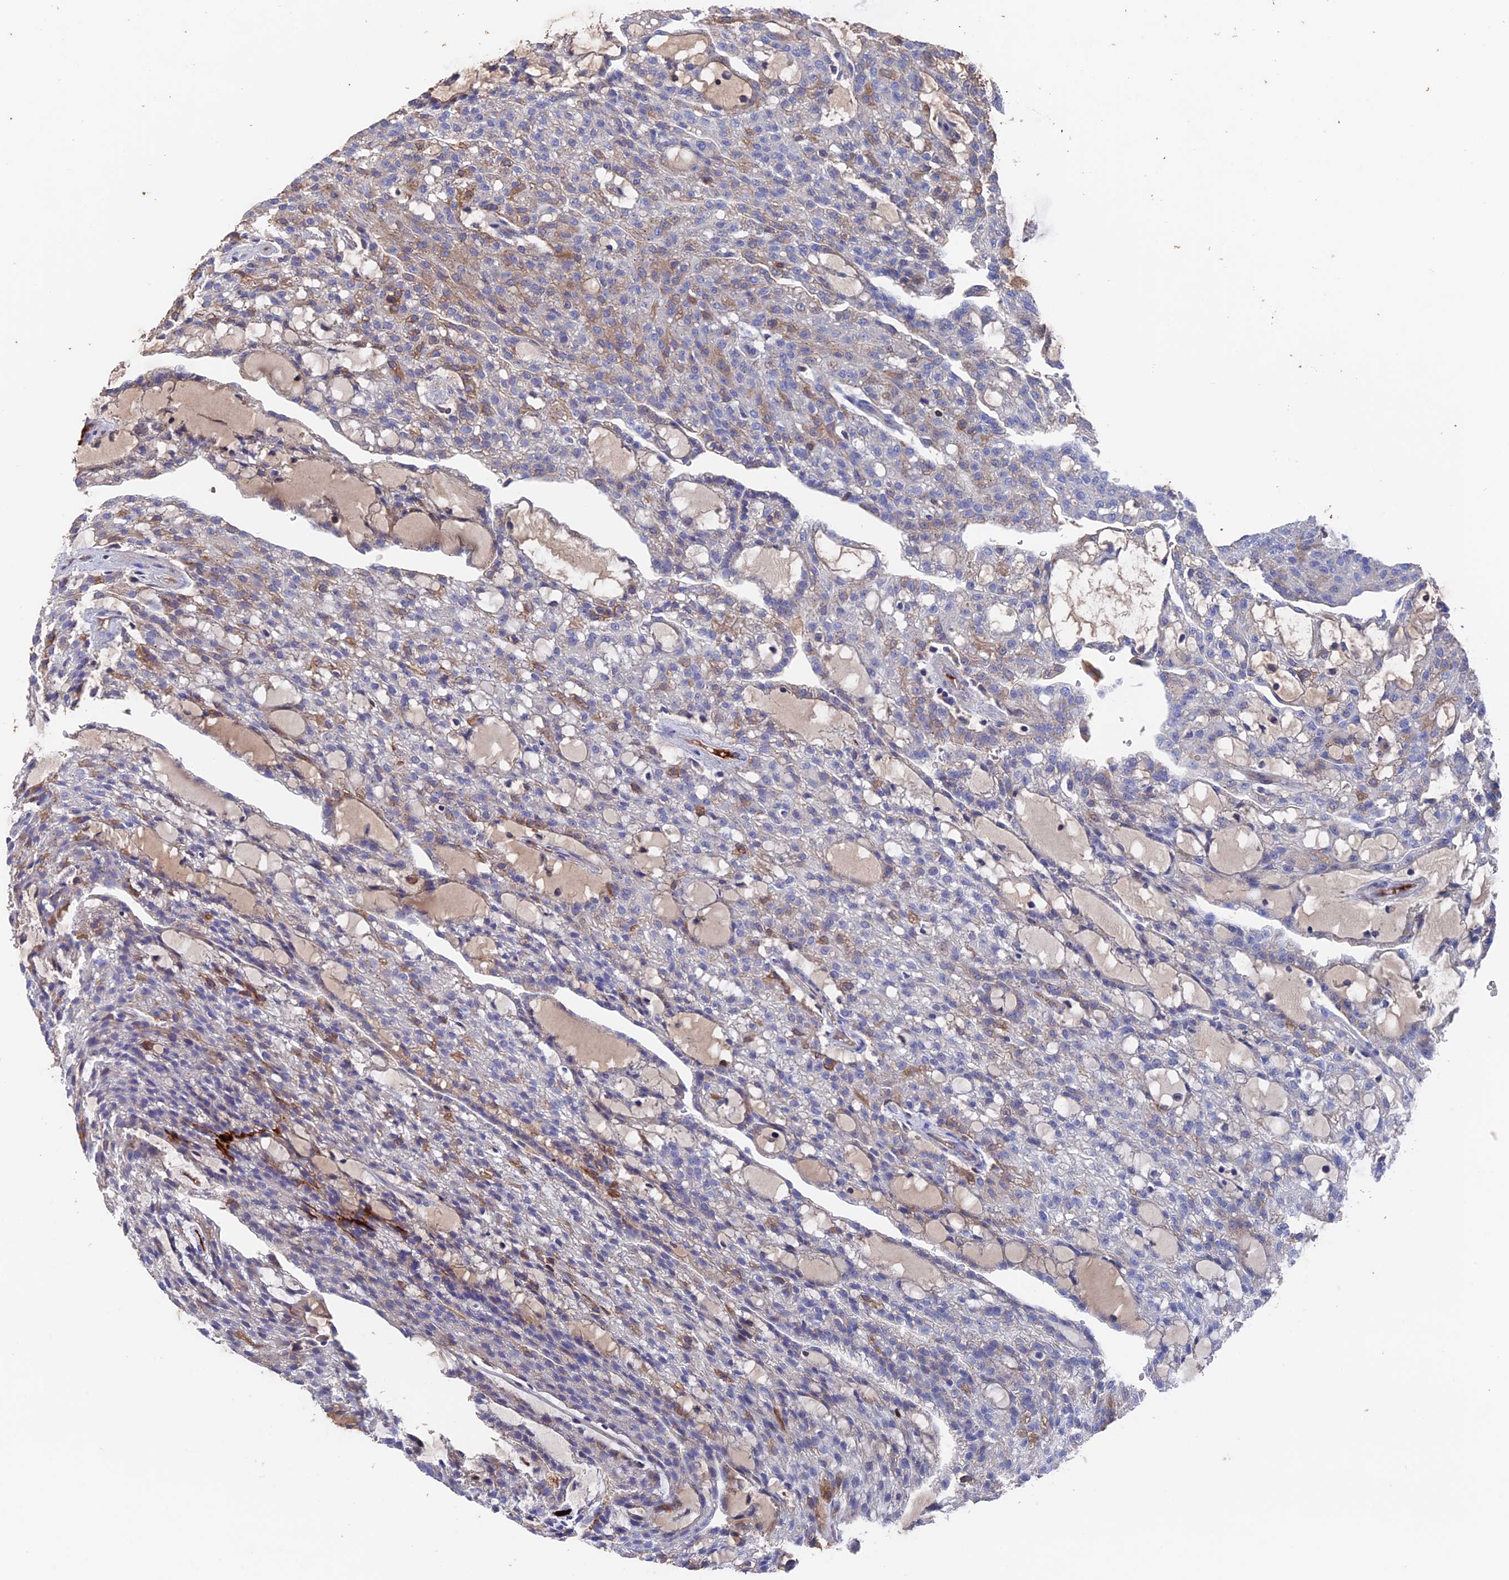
{"staining": {"intensity": "moderate", "quantity": "<25%", "location": "cytoplasmic/membranous"}, "tissue": "renal cancer", "cell_type": "Tumor cells", "image_type": "cancer", "snomed": [{"axis": "morphology", "description": "Adenocarcinoma, NOS"}, {"axis": "topography", "description": "Kidney"}], "caption": "IHC histopathology image of neoplastic tissue: renal cancer stained using immunohistochemistry (IHC) displays low levels of moderate protein expression localized specifically in the cytoplasmic/membranous of tumor cells, appearing as a cytoplasmic/membranous brown color.", "gene": "HPF1", "patient": {"sex": "male", "age": 63}}